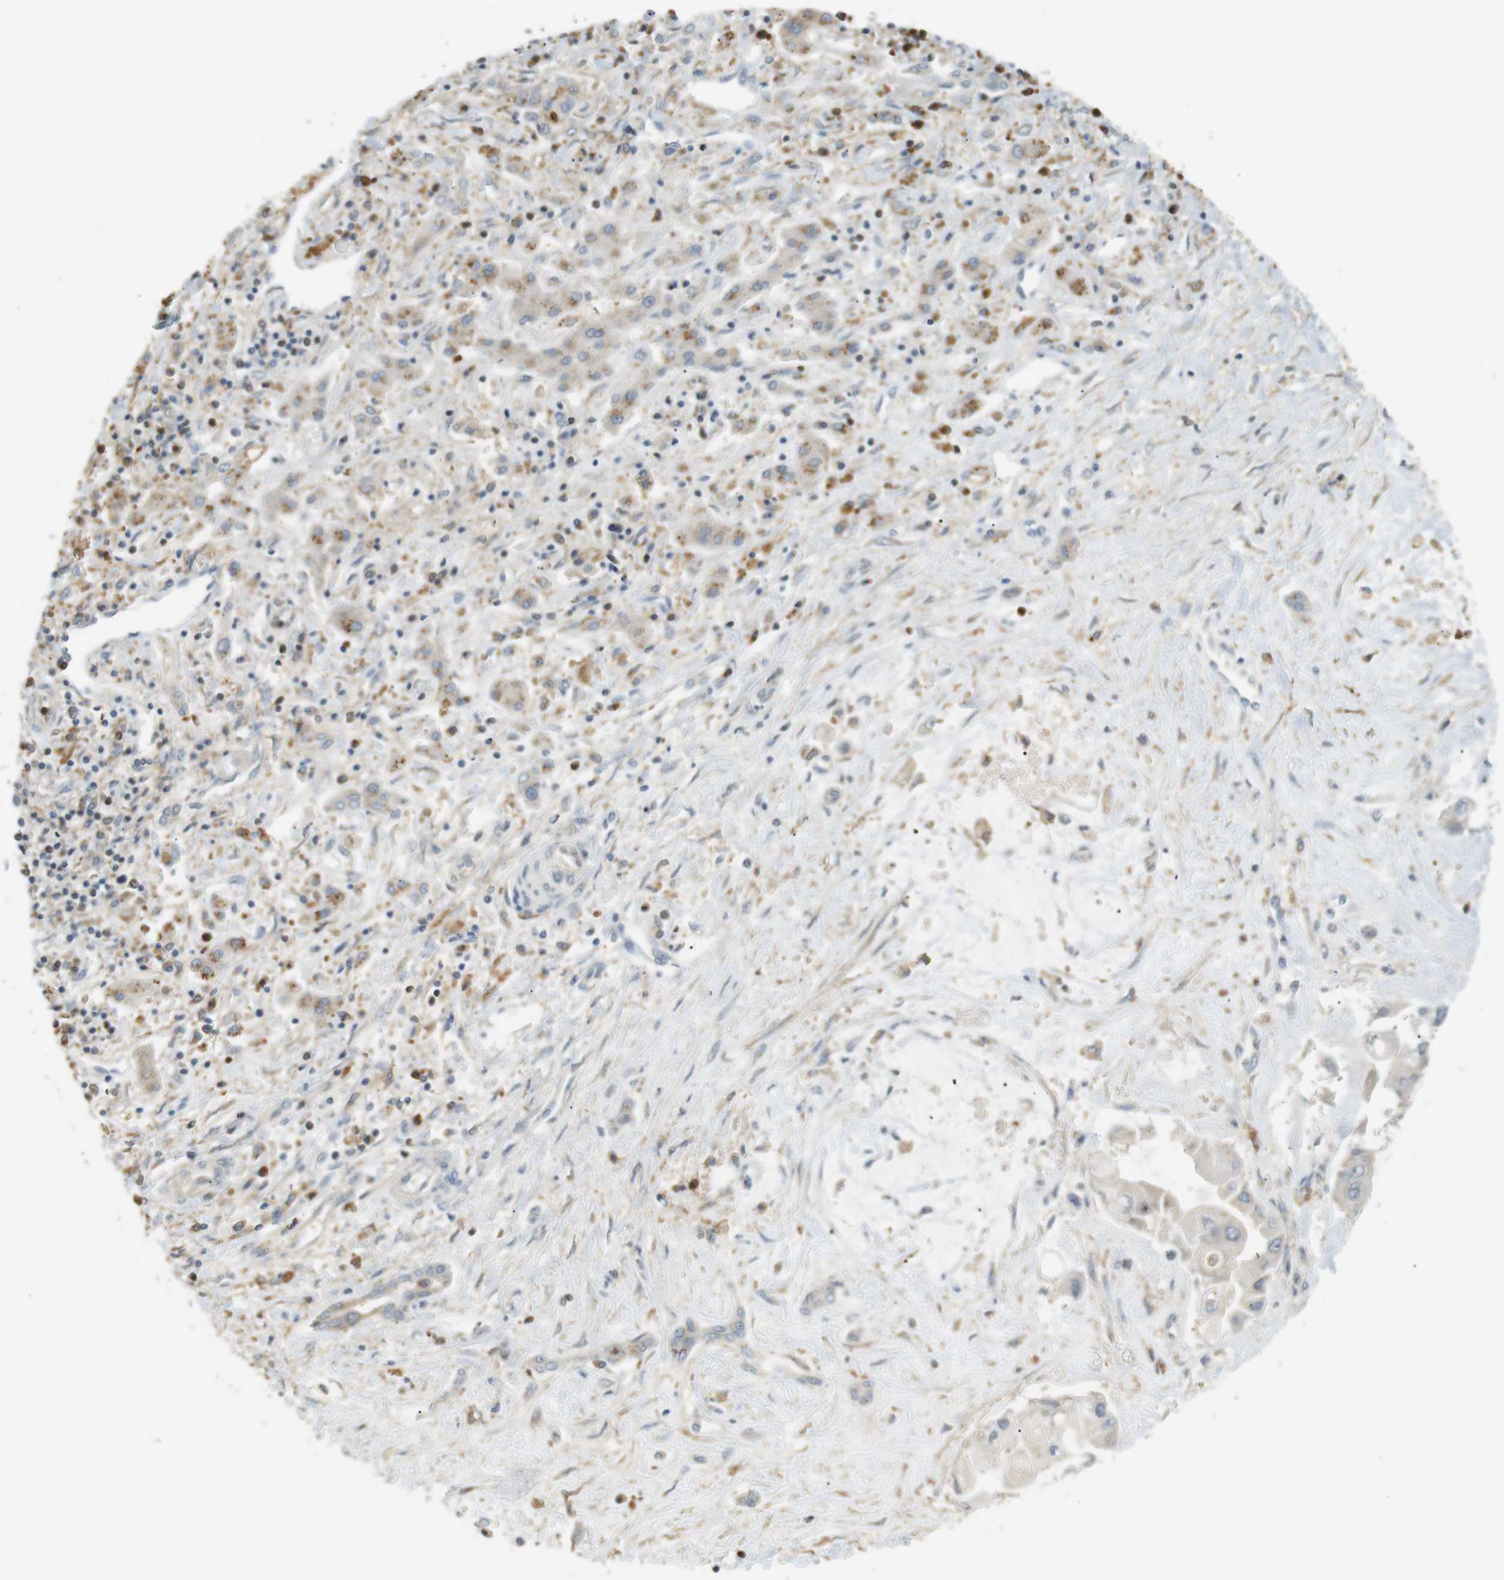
{"staining": {"intensity": "weak", "quantity": "25%-75%", "location": "cytoplasmic/membranous"}, "tissue": "liver cancer", "cell_type": "Tumor cells", "image_type": "cancer", "snomed": [{"axis": "morphology", "description": "Cholangiocarcinoma"}, {"axis": "topography", "description": "Liver"}], "caption": "A brown stain labels weak cytoplasmic/membranous expression of a protein in human liver cholangiocarcinoma tumor cells. The protein is stained brown, and the nuclei are stained in blue (DAB IHC with brightfield microscopy, high magnification).", "gene": "P2RY1", "patient": {"sex": "male", "age": 50}}